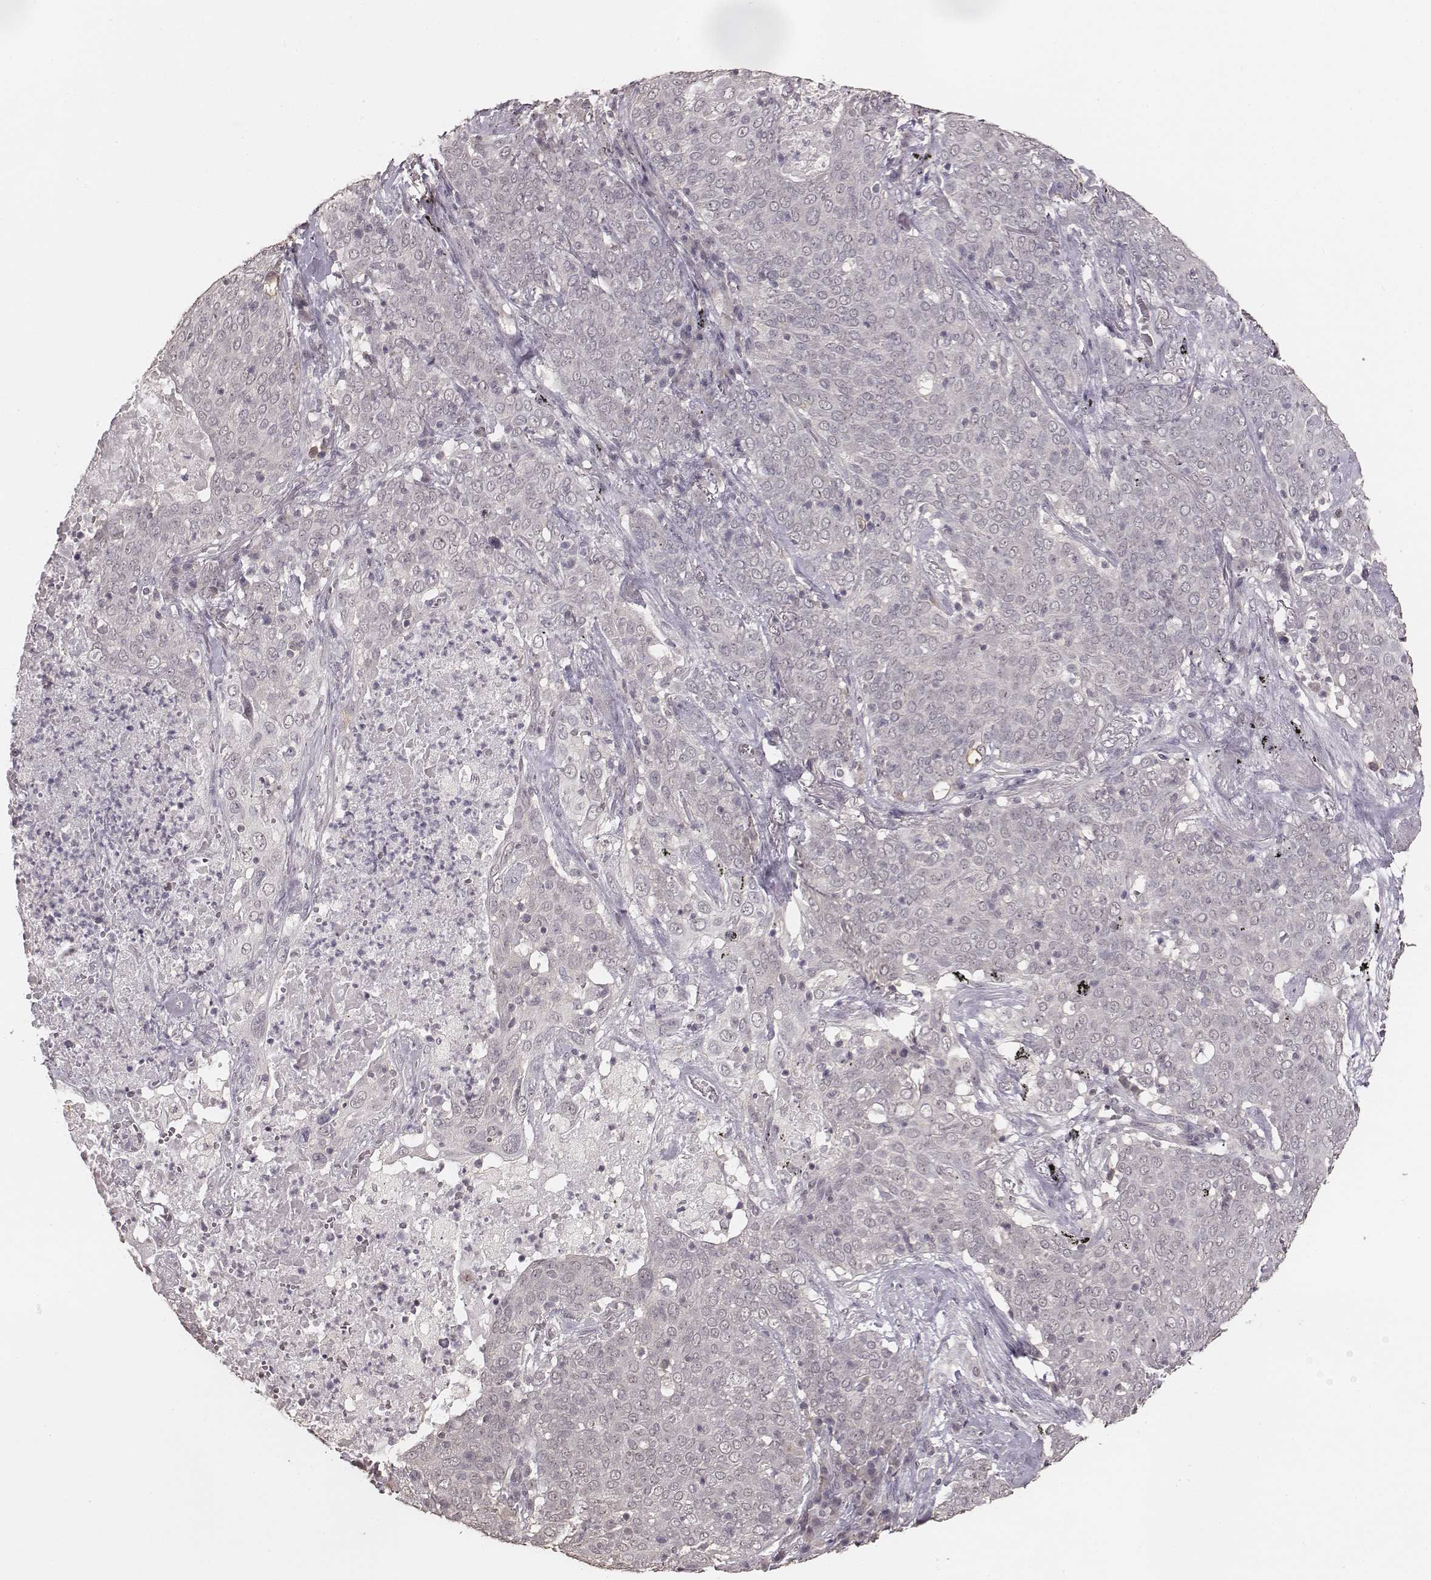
{"staining": {"intensity": "negative", "quantity": "none", "location": "none"}, "tissue": "lung cancer", "cell_type": "Tumor cells", "image_type": "cancer", "snomed": [{"axis": "morphology", "description": "Squamous cell carcinoma, NOS"}, {"axis": "topography", "description": "Lung"}], "caption": "Immunohistochemistry of human squamous cell carcinoma (lung) demonstrates no expression in tumor cells. (Immunohistochemistry, brightfield microscopy, high magnification).", "gene": "LY6K", "patient": {"sex": "male", "age": 82}}